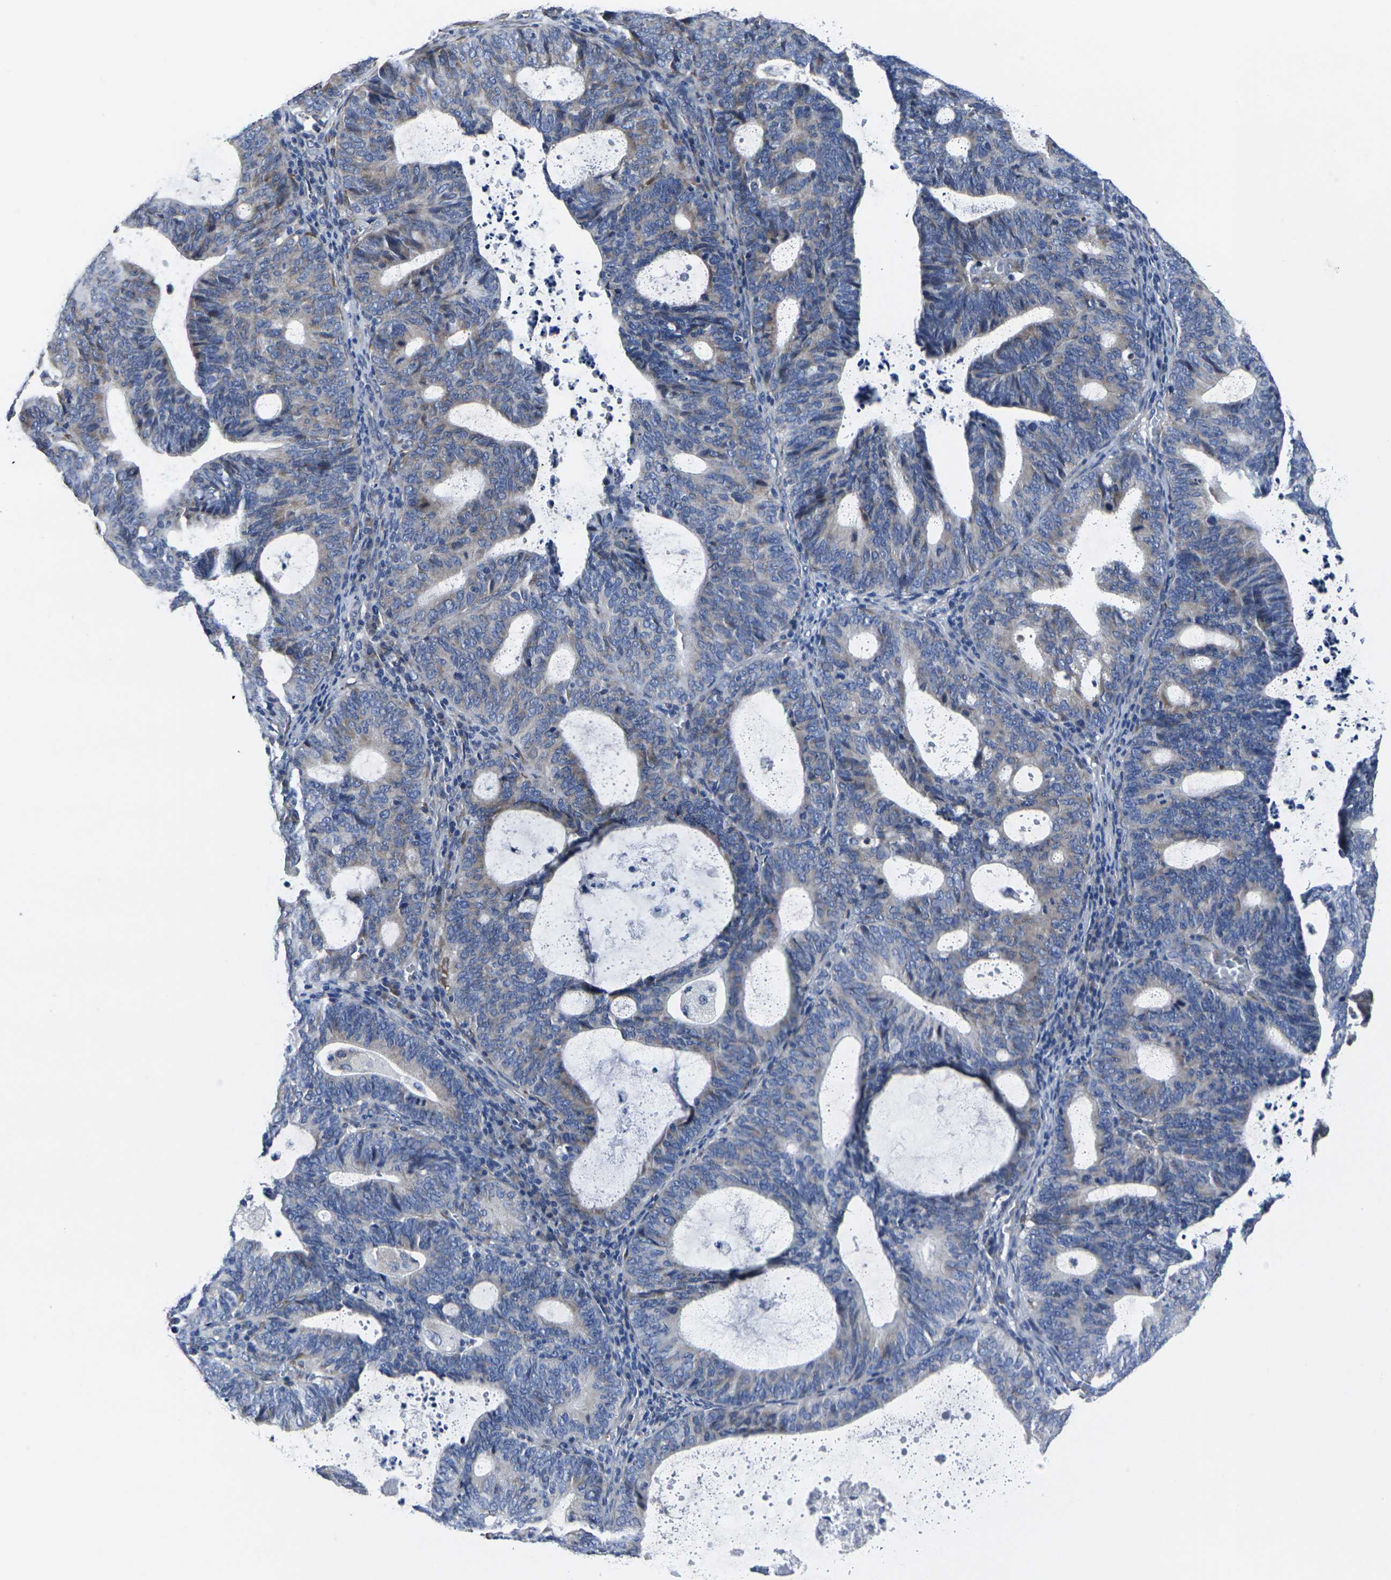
{"staining": {"intensity": "negative", "quantity": "none", "location": "none"}, "tissue": "endometrial cancer", "cell_type": "Tumor cells", "image_type": "cancer", "snomed": [{"axis": "morphology", "description": "Adenocarcinoma, NOS"}, {"axis": "topography", "description": "Uterus"}], "caption": "High power microscopy micrograph of an immunohistochemistry histopathology image of endometrial adenocarcinoma, revealing no significant expression in tumor cells.", "gene": "CYP2C8", "patient": {"sex": "female", "age": 83}}